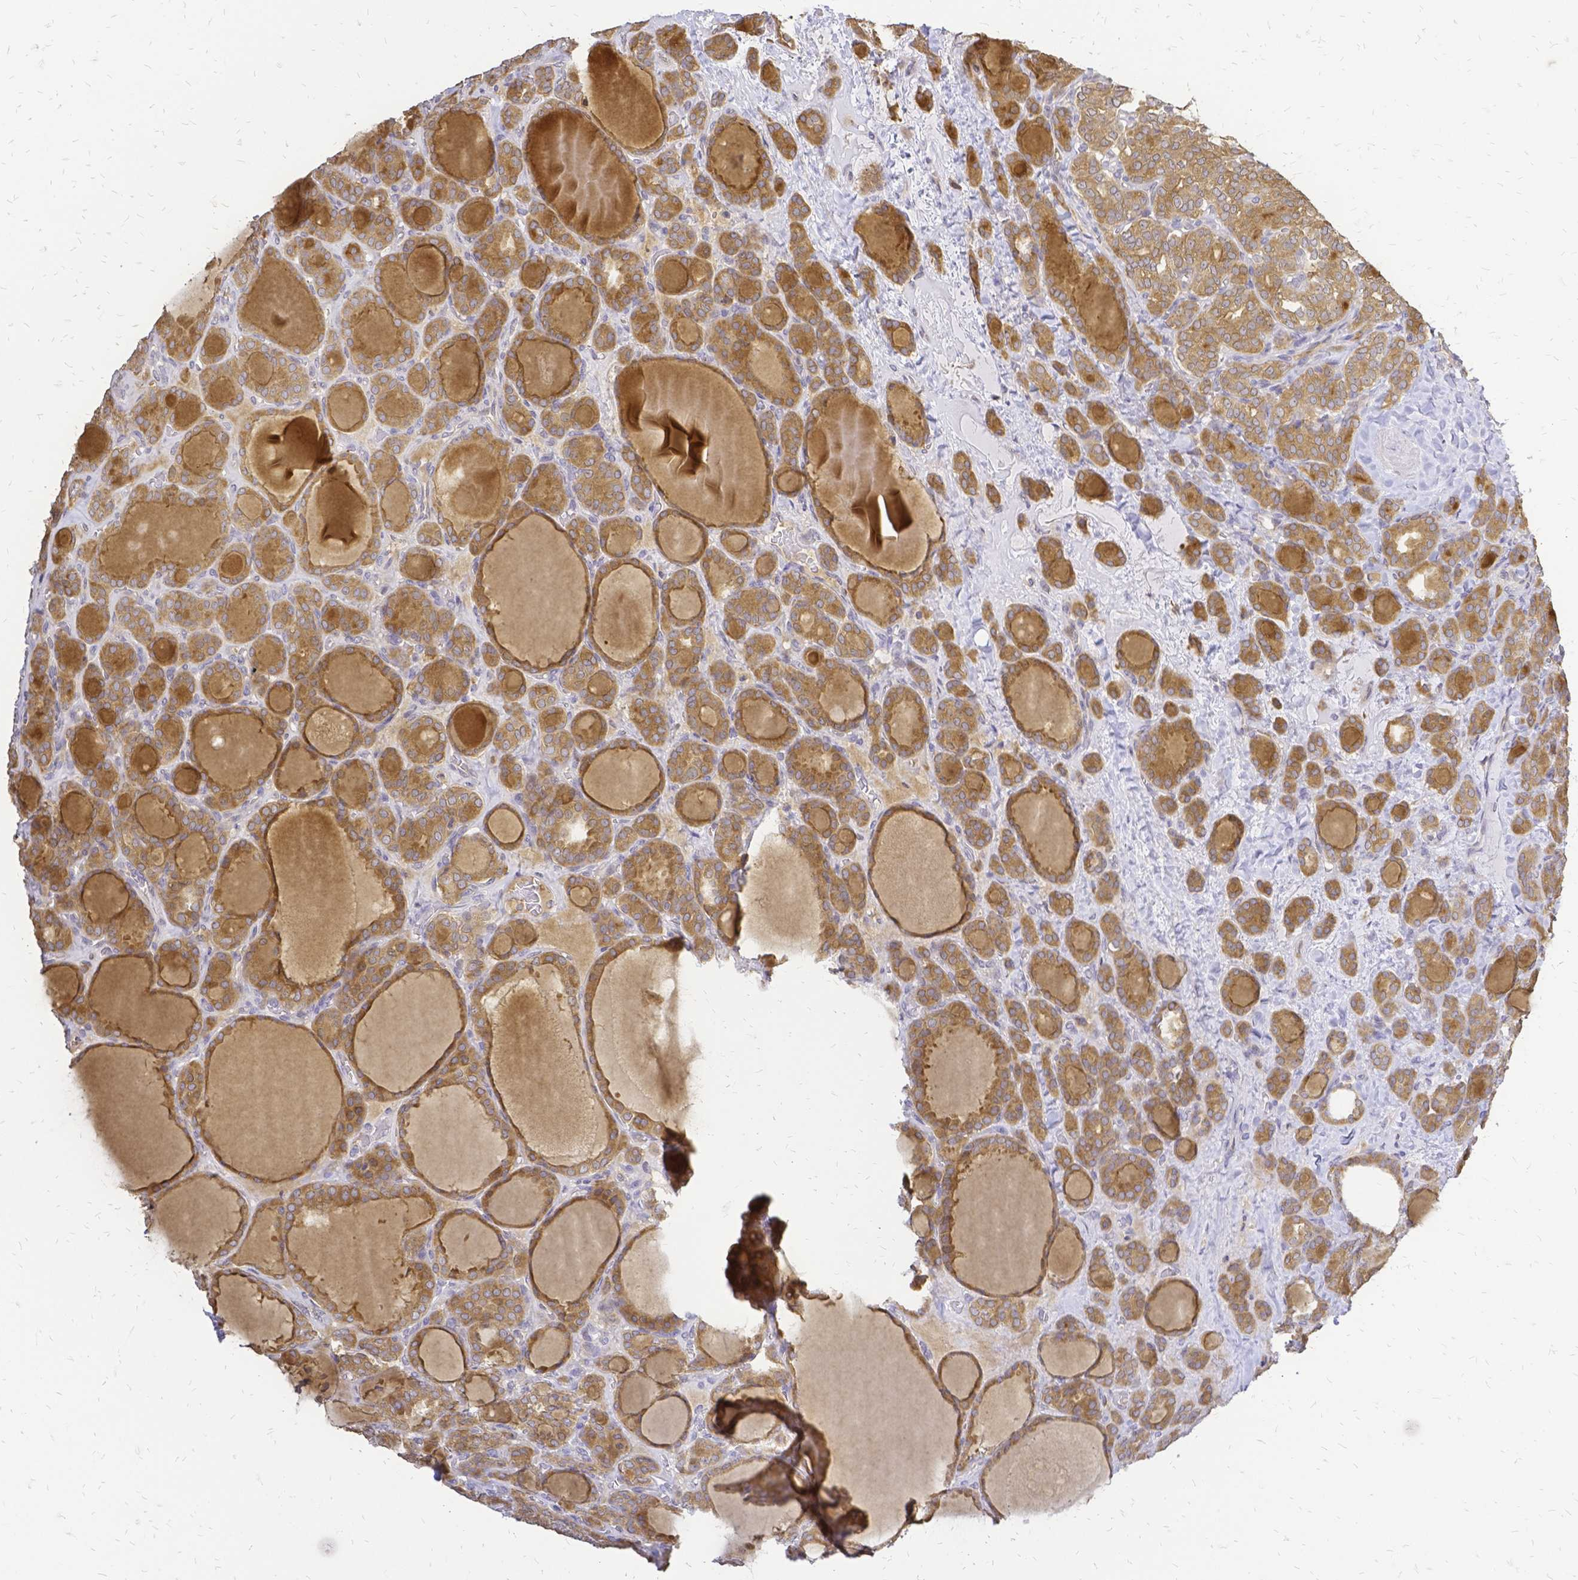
{"staining": {"intensity": "moderate", "quantity": ">75%", "location": "cytoplasmic/membranous"}, "tissue": "thyroid cancer", "cell_type": "Tumor cells", "image_type": "cancer", "snomed": [{"axis": "morphology", "description": "Normal tissue, NOS"}, {"axis": "morphology", "description": "Follicular adenoma carcinoma, NOS"}, {"axis": "topography", "description": "Thyroid gland"}], "caption": "This is an image of immunohistochemistry (IHC) staining of thyroid follicular adenoma carcinoma, which shows moderate staining in the cytoplasmic/membranous of tumor cells.", "gene": "CIB1", "patient": {"sex": "female", "age": 31}}